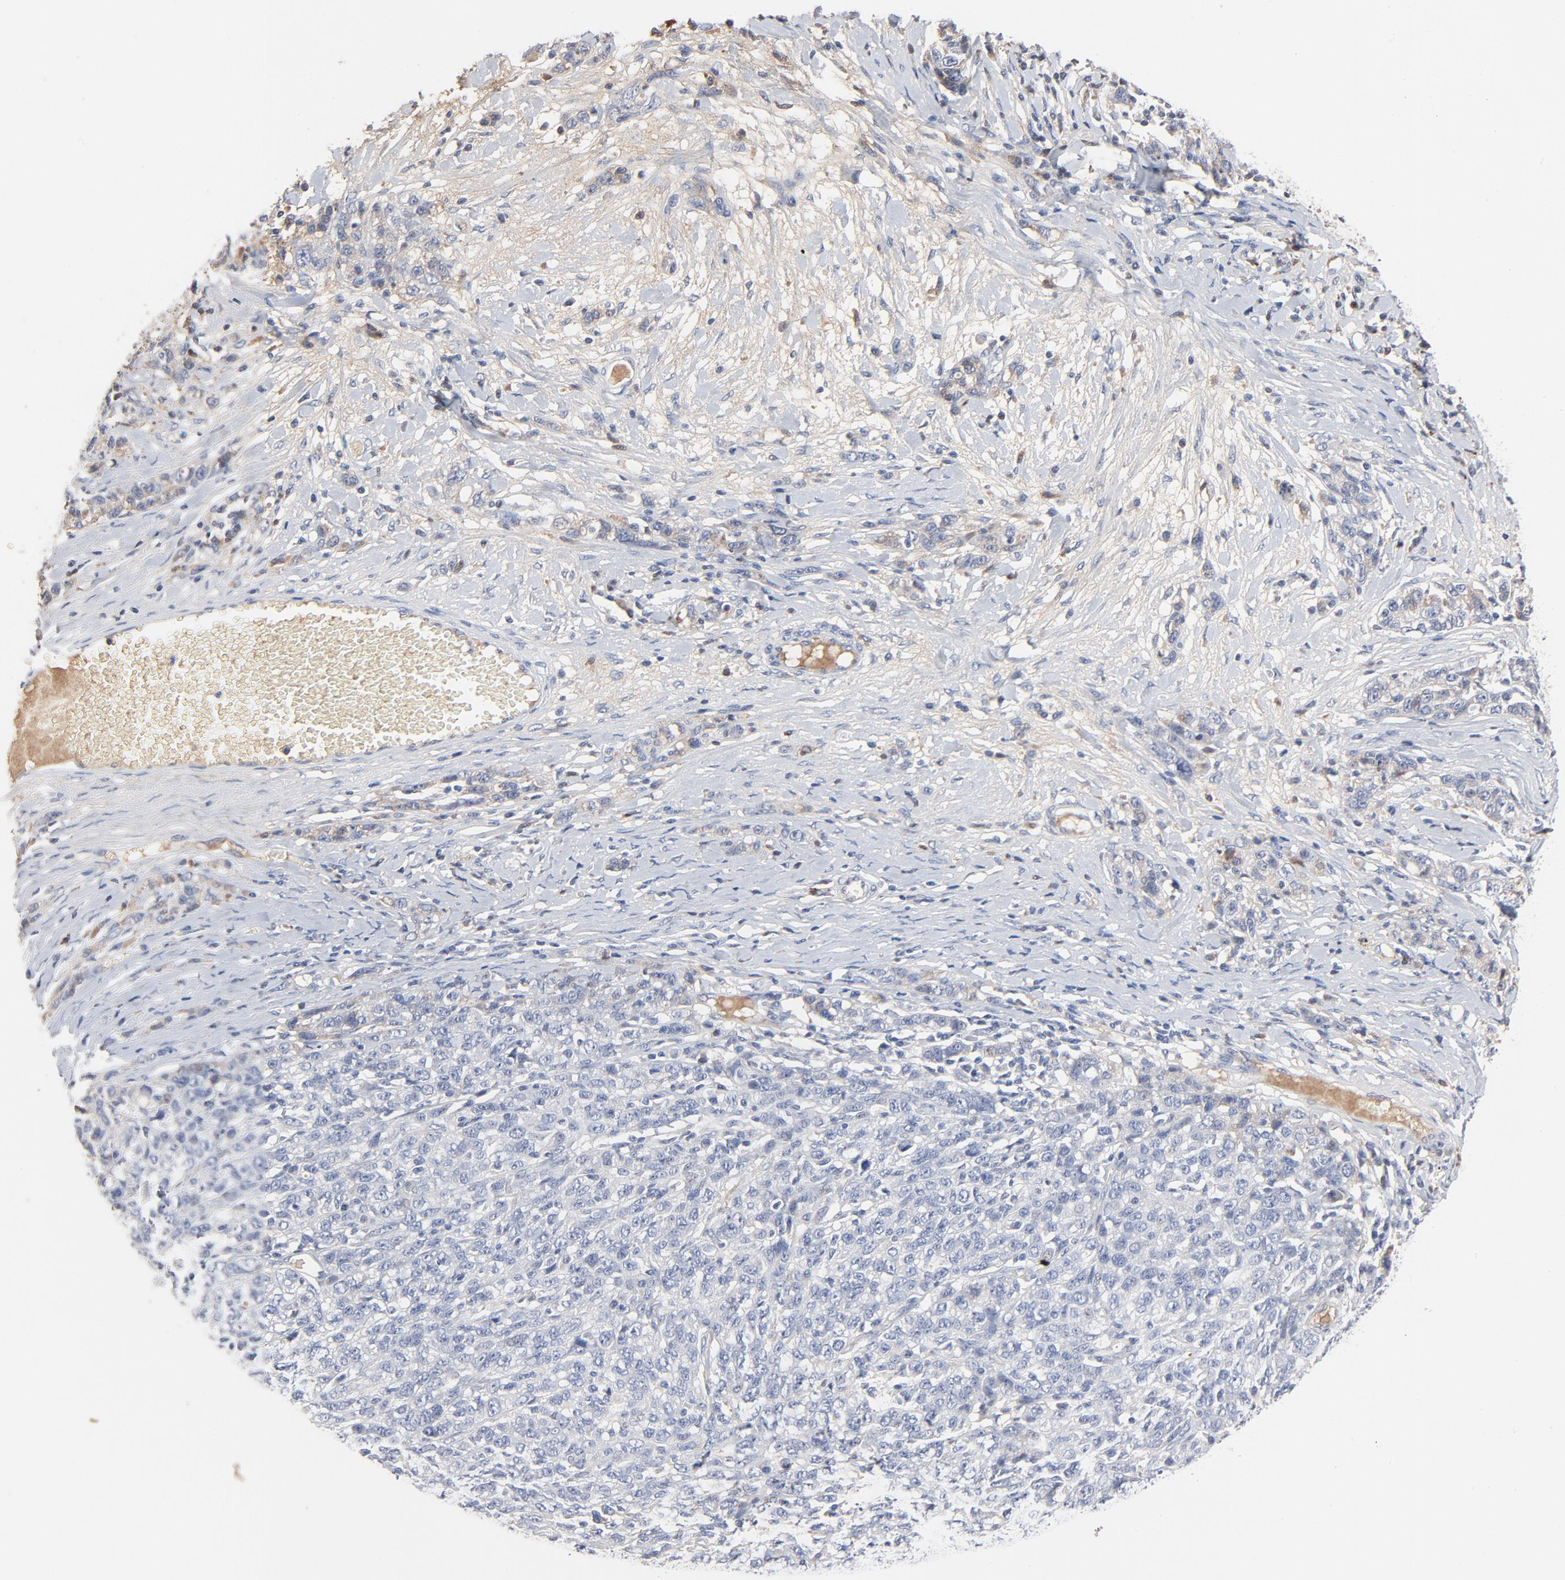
{"staining": {"intensity": "negative", "quantity": "none", "location": "none"}, "tissue": "ovarian cancer", "cell_type": "Tumor cells", "image_type": "cancer", "snomed": [{"axis": "morphology", "description": "Cystadenocarcinoma, serous, NOS"}, {"axis": "topography", "description": "Ovary"}], "caption": "Tumor cells are negative for protein expression in human ovarian cancer. Nuclei are stained in blue.", "gene": "SERPINA4", "patient": {"sex": "female", "age": 71}}